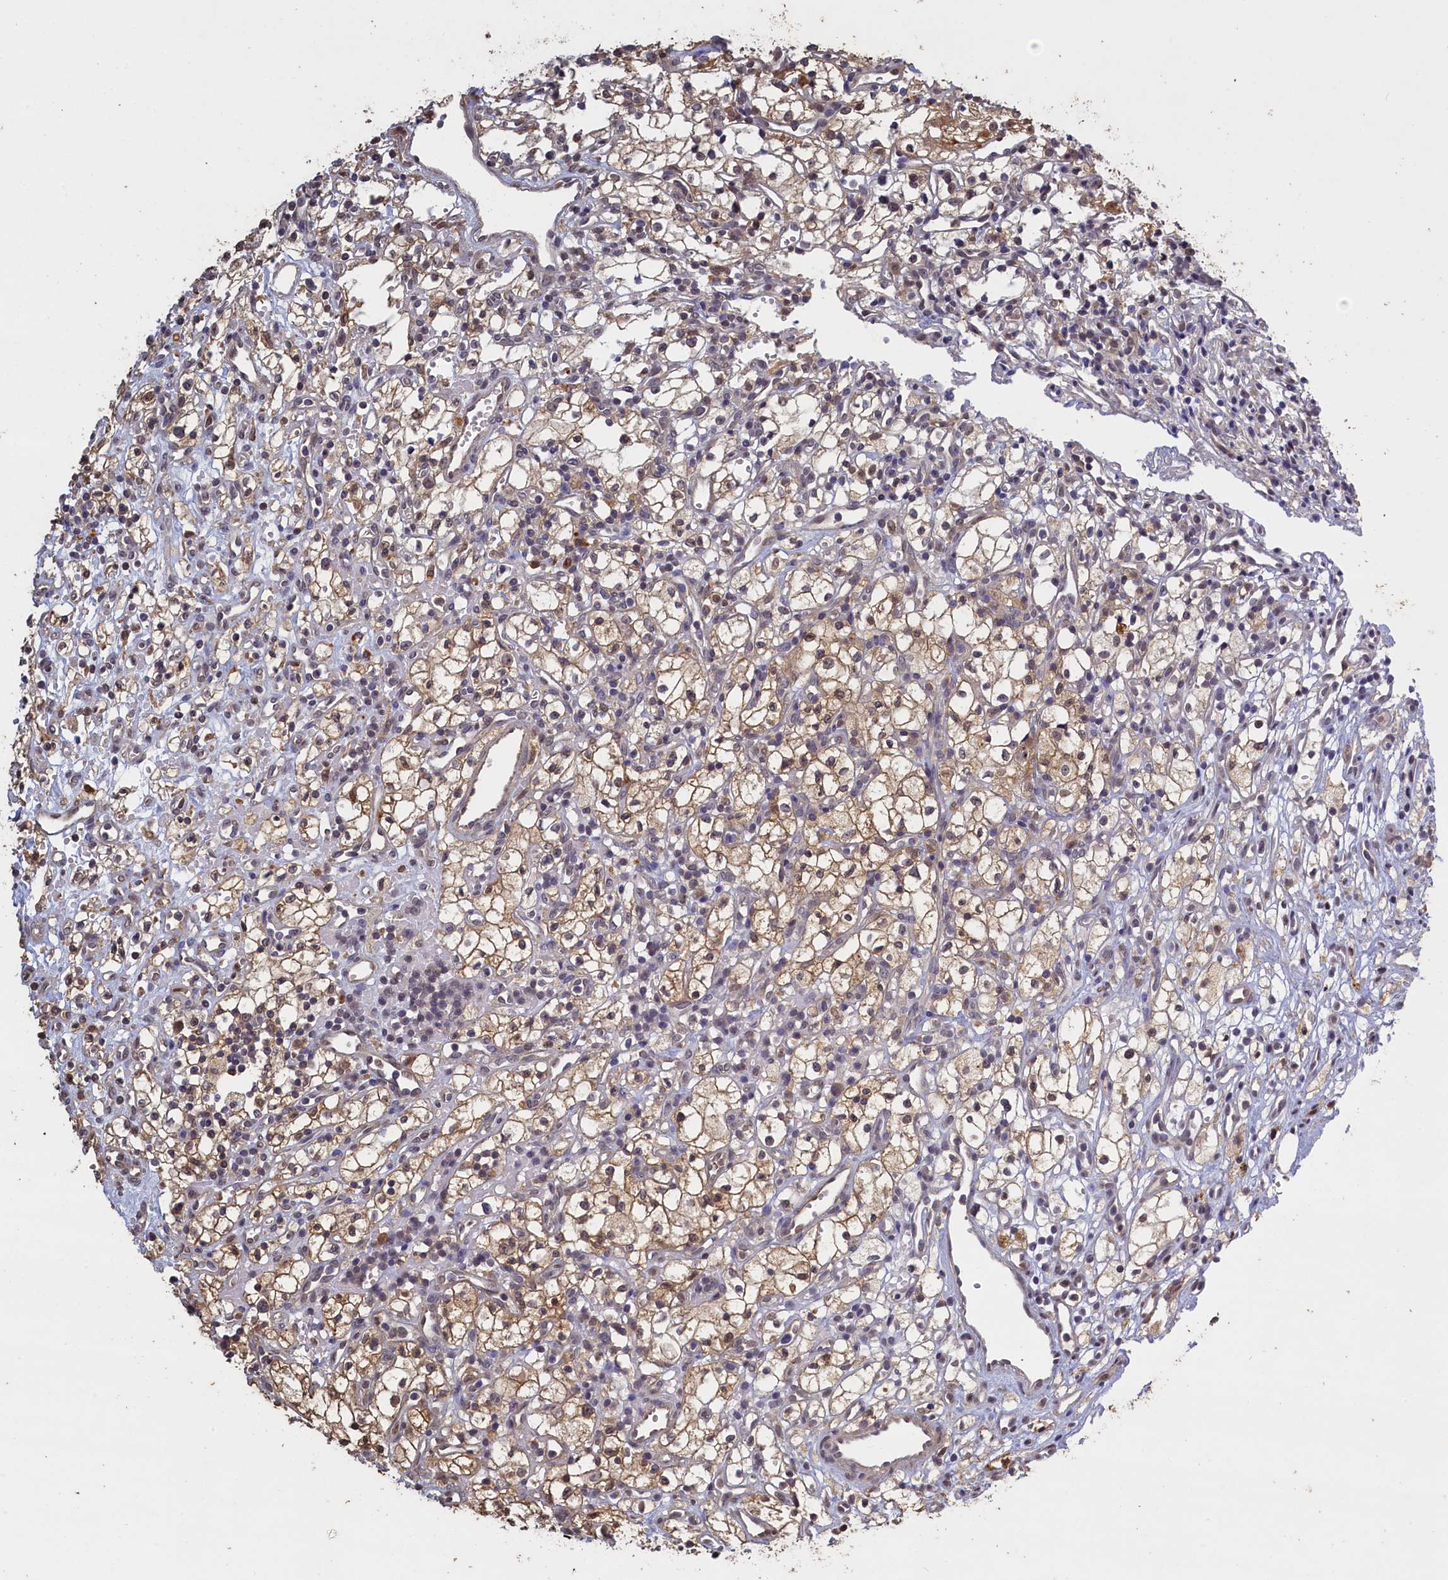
{"staining": {"intensity": "moderate", "quantity": "25%-75%", "location": "cytoplasmic/membranous,nuclear"}, "tissue": "renal cancer", "cell_type": "Tumor cells", "image_type": "cancer", "snomed": [{"axis": "morphology", "description": "Adenocarcinoma, NOS"}, {"axis": "topography", "description": "Kidney"}], "caption": "Moderate cytoplasmic/membranous and nuclear expression for a protein is appreciated in about 25%-75% of tumor cells of renal cancer (adenocarcinoma) using immunohistochemistry.", "gene": "UCHL3", "patient": {"sex": "male", "age": 59}}